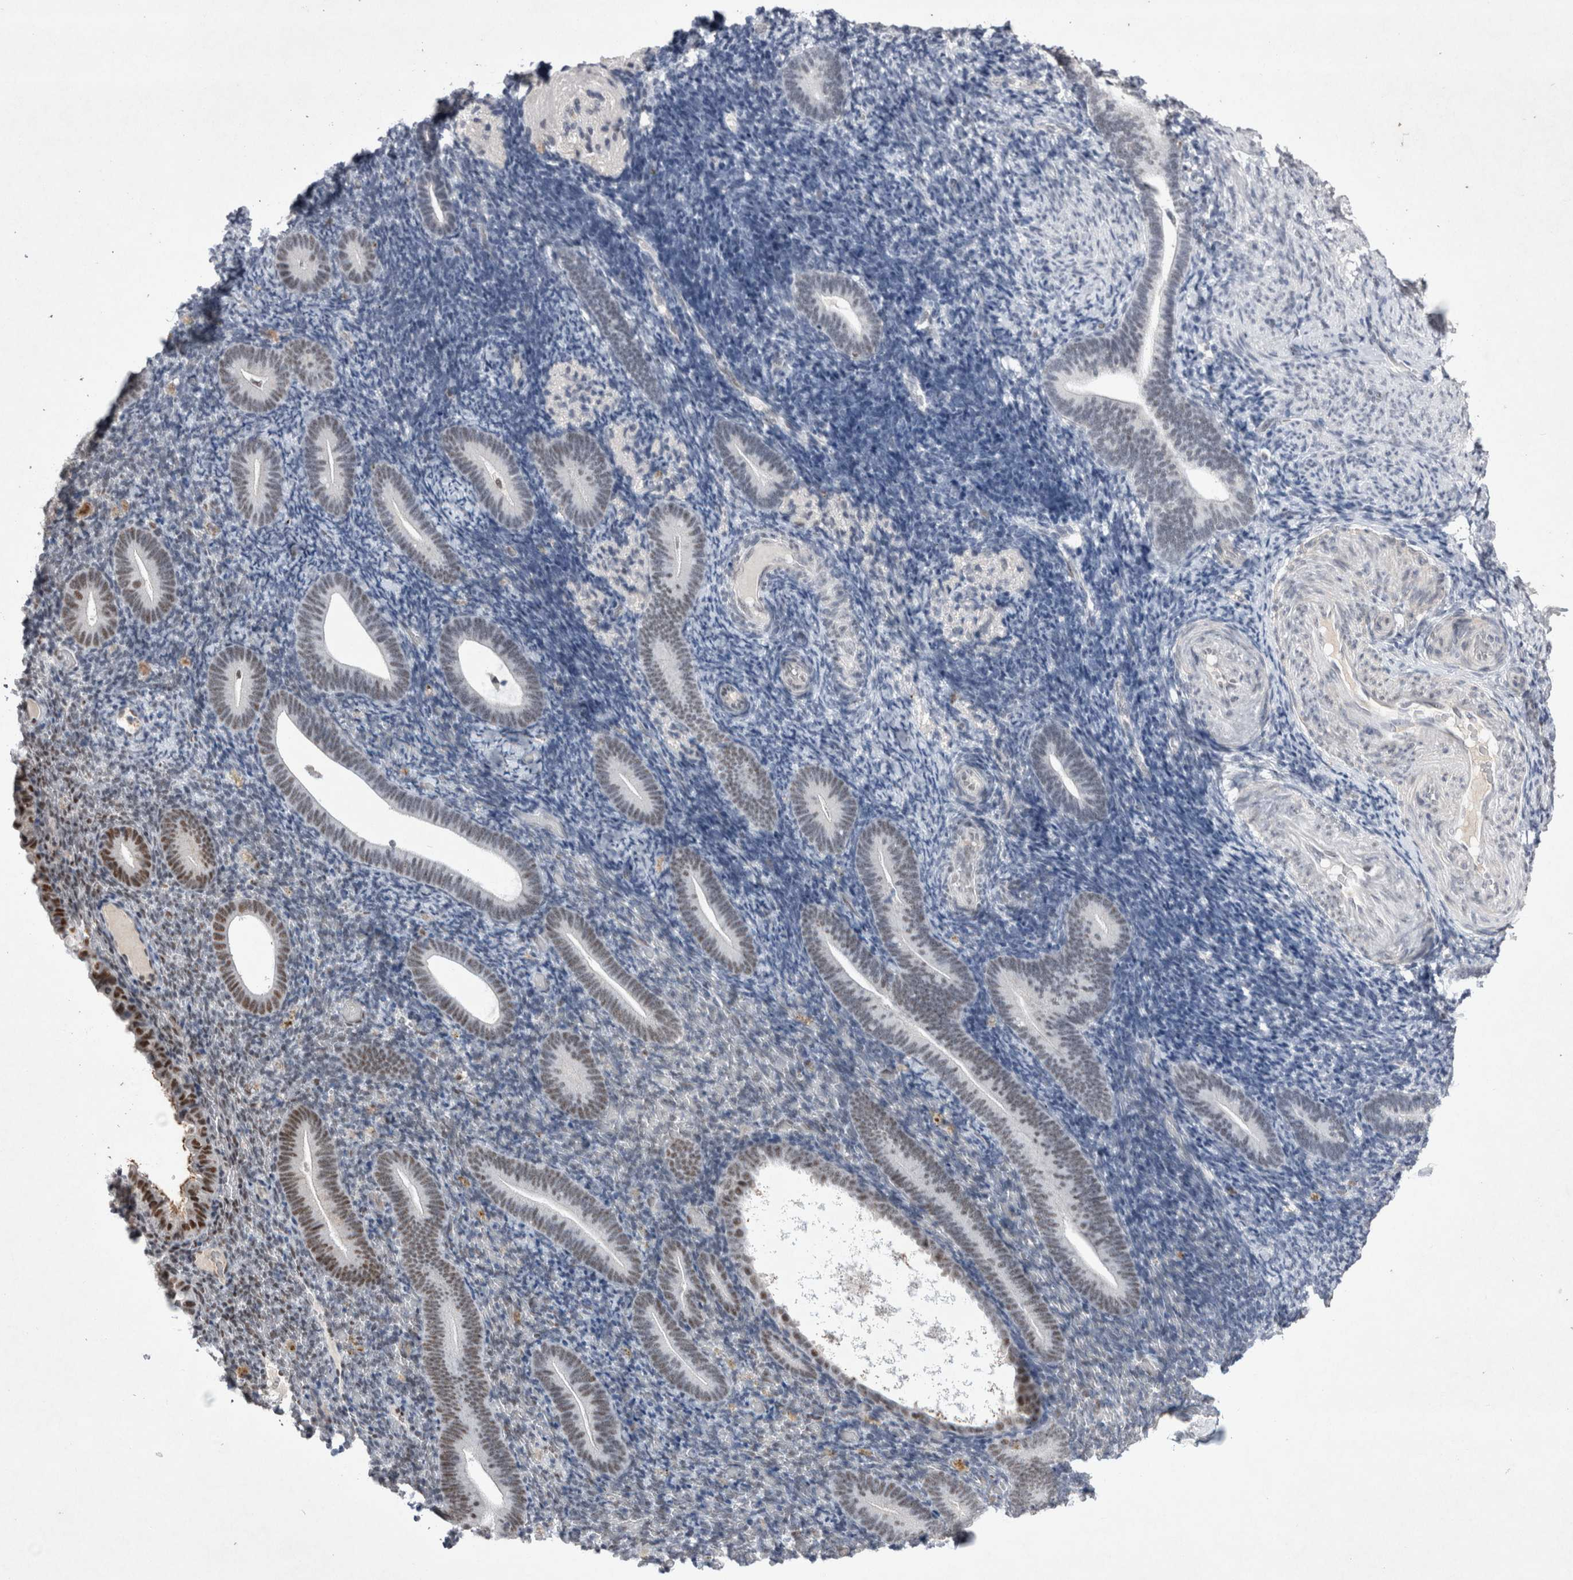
{"staining": {"intensity": "weak", "quantity": "<25%", "location": "nuclear"}, "tissue": "endometrium", "cell_type": "Cells in endometrial stroma", "image_type": "normal", "snomed": [{"axis": "morphology", "description": "Normal tissue, NOS"}, {"axis": "topography", "description": "Endometrium"}], "caption": "Histopathology image shows no significant protein expression in cells in endometrial stroma of normal endometrium.", "gene": "RBM6", "patient": {"sex": "female", "age": 51}}